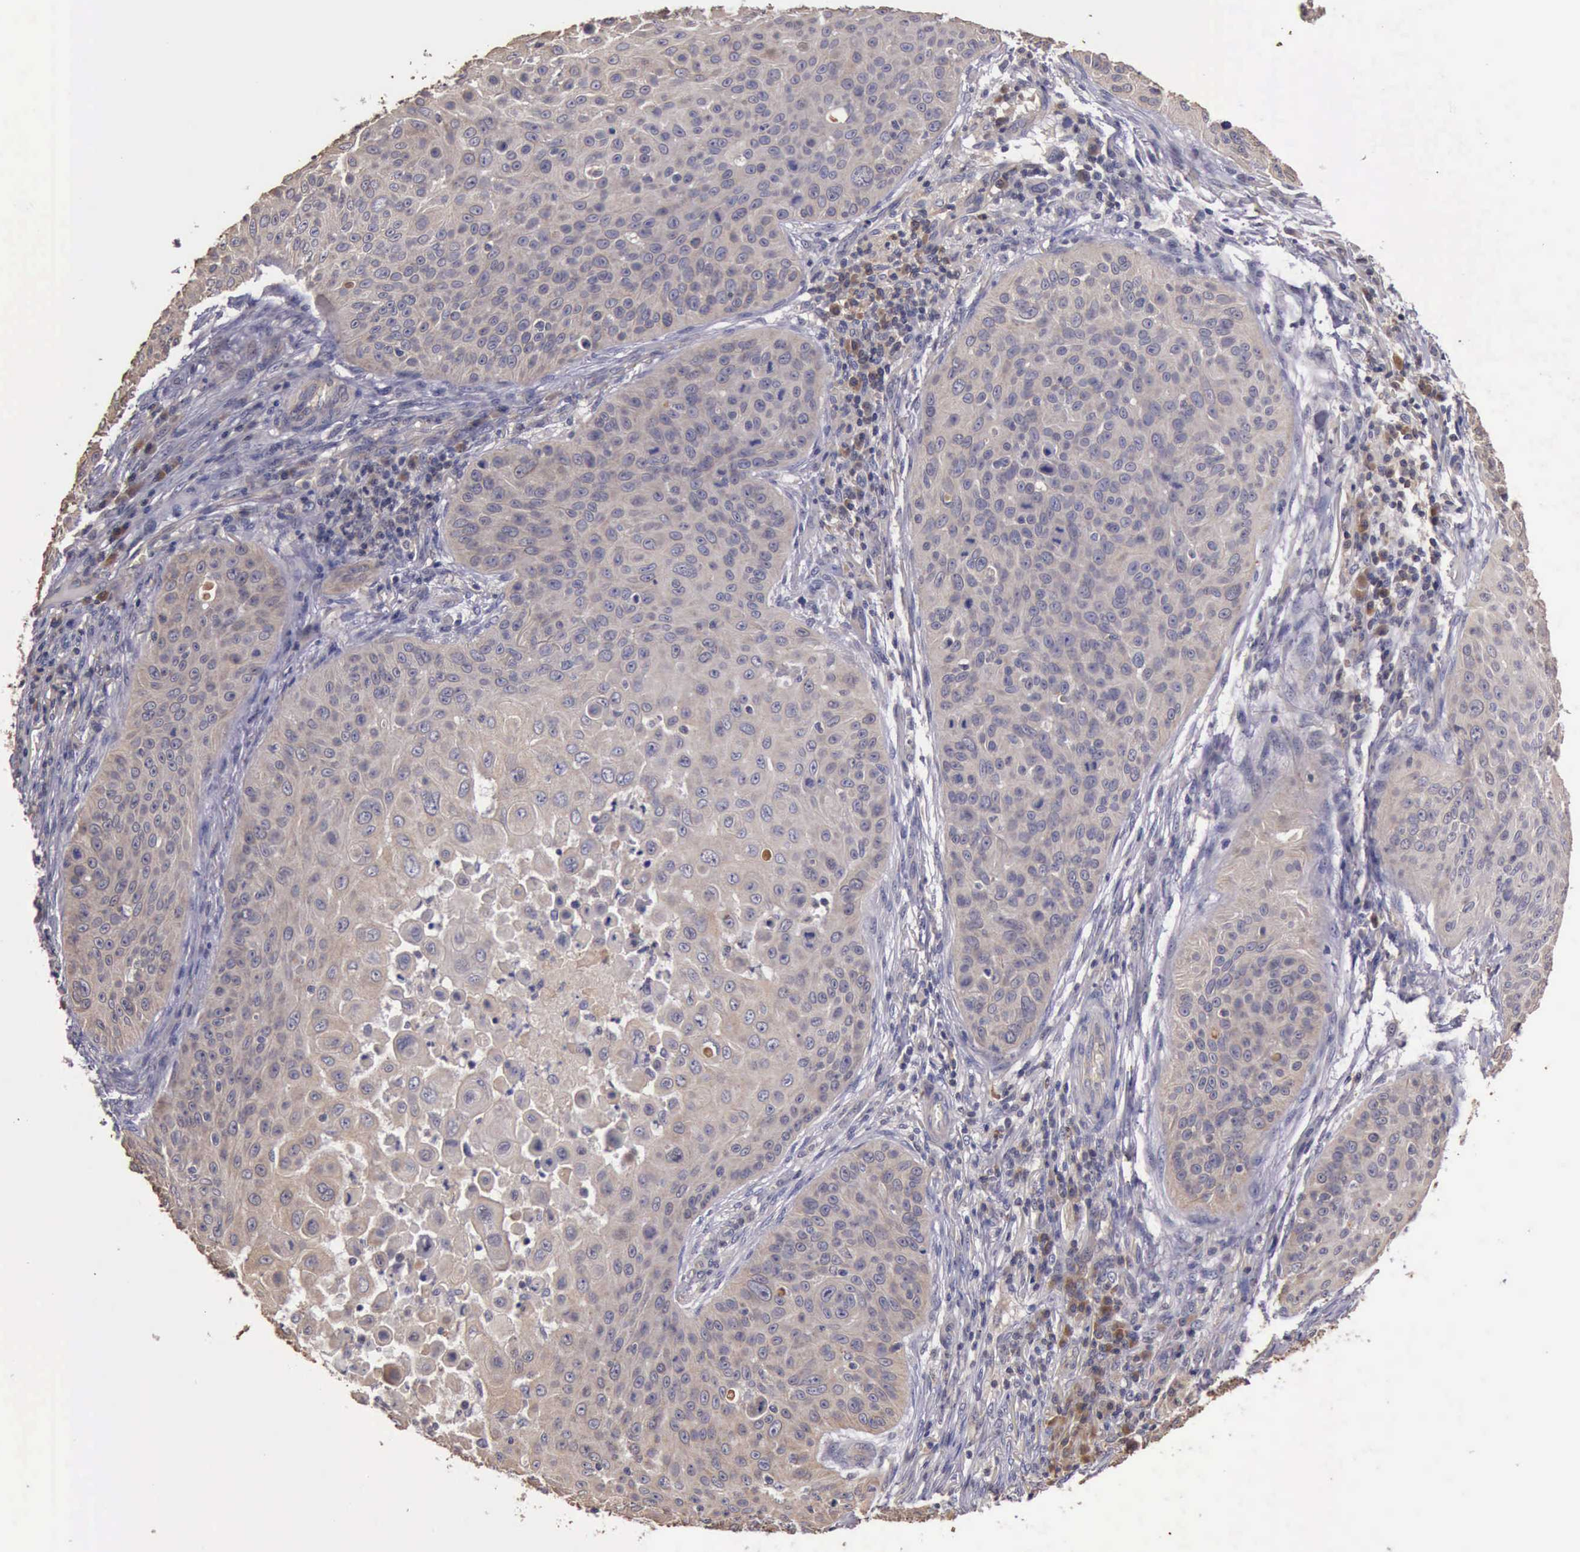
{"staining": {"intensity": "negative", "quantity": "none", "location": "none"}, "tissue": "skin cancer", "cell_type": "Tumor cells", "image_type": "cancer", "snomed": [{"axis": "morphology", "description": "Squamous cell carcinoma, NOS"}, {"axis": "topography", "description": "Skin"}], "caption": "DAB (3,3'-diaminobenzidine) immunohistochemical staining of human squamous cell carcinoma (skin) displays no significant positivity in tumor cells.", "gene": "RAB39B", "patient": {"sex": "male", "age": 82}}